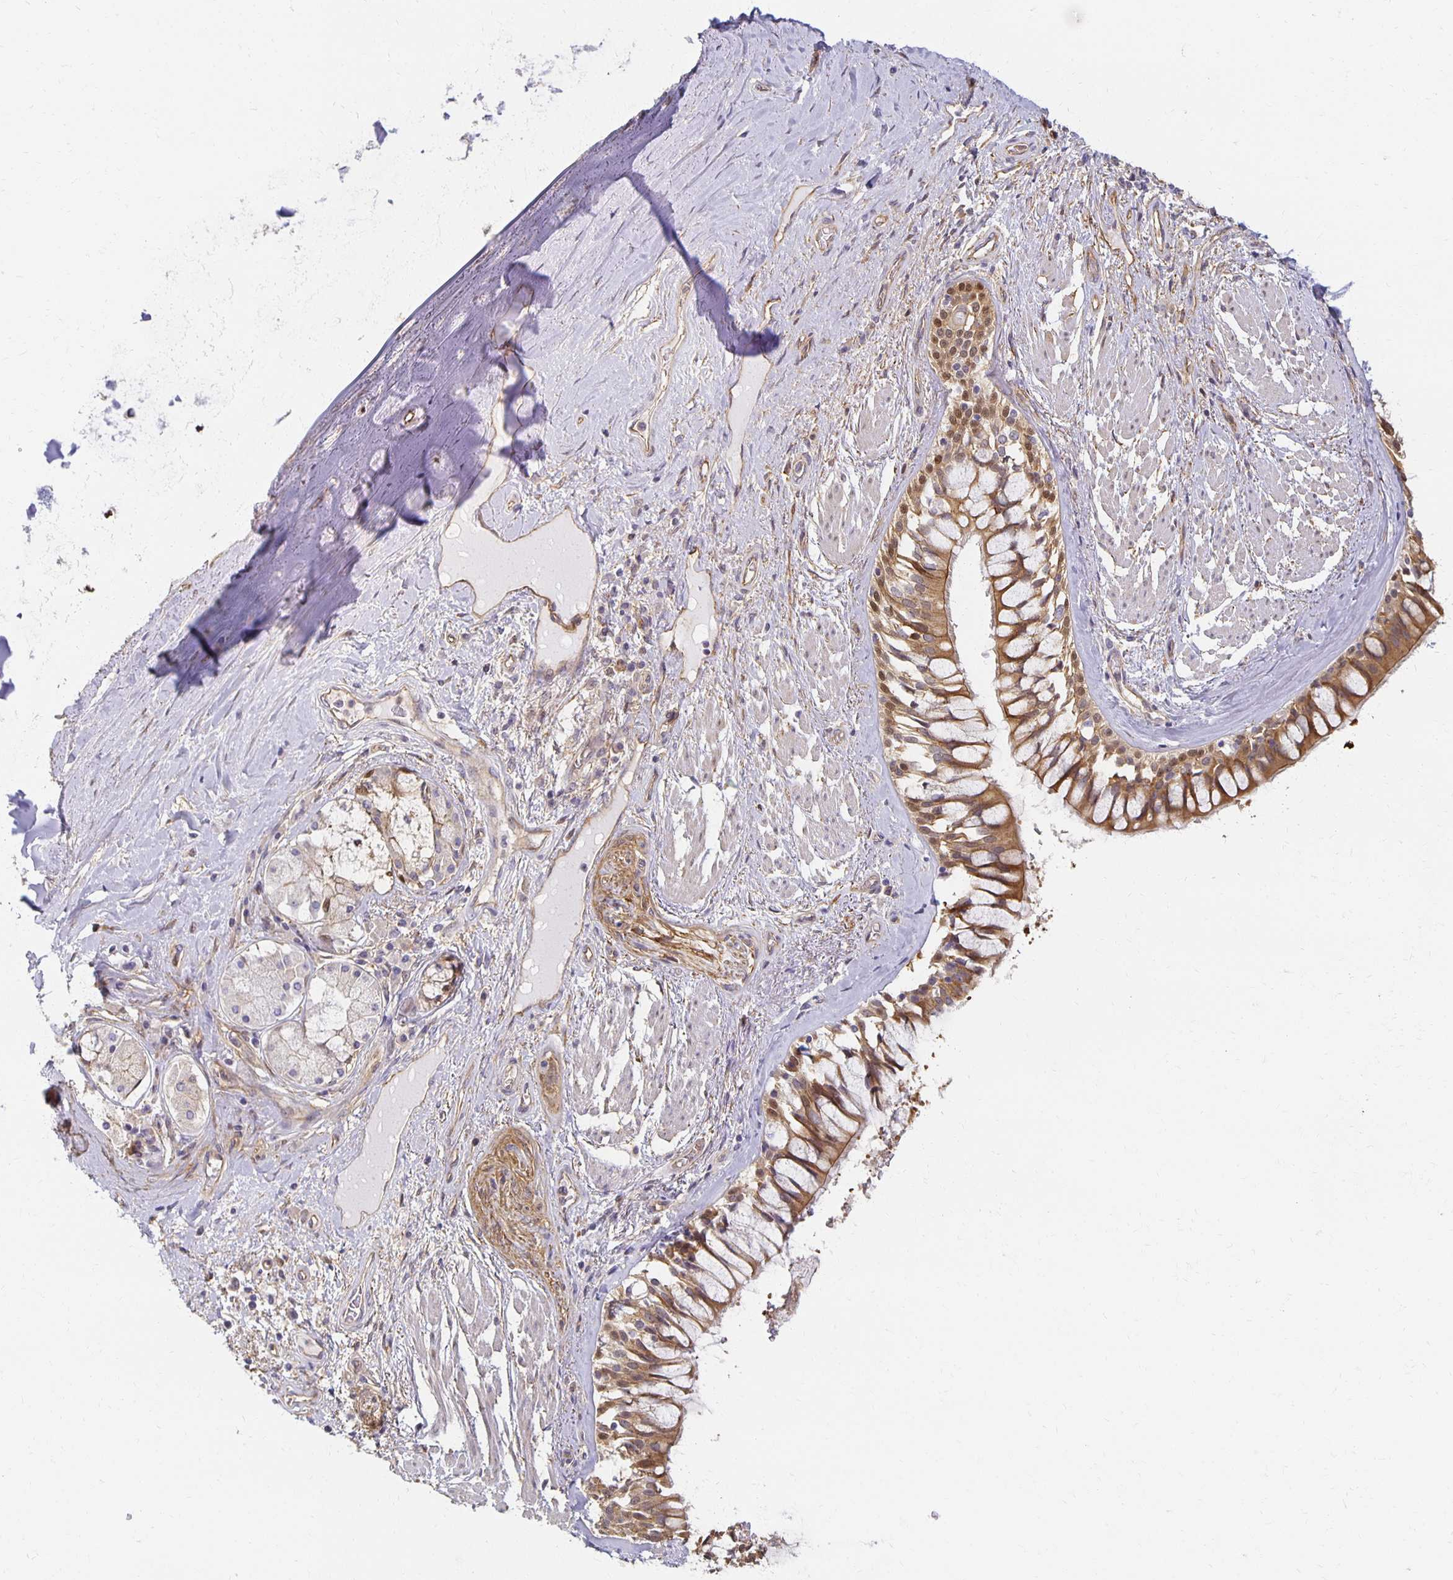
{"staining": {"intensity": "negative", "quantity": "none", "location": "none"}, "tissue": "adipose tissue", "cell_type": "Adipocytes", "image_type": "normal", "snomed": [{"axis": "morphology", "description": "Normal tissue, NOS"}, {"axis": "topography", "description": "Cartilage tissue"}, {"axis": "topography", "description": "Bronchus"}], "caption": "Immunohistochemistry photomicrograph of normal adipose tissue: human adipose tissue stained with DAB exhibits no significant protein staining in adipocytes. (Immunohistochemistry (ihc), brightfield microscopy, high magnification).", "gene": "SORL1", "patient": {"sex": "male", "age": 64}}